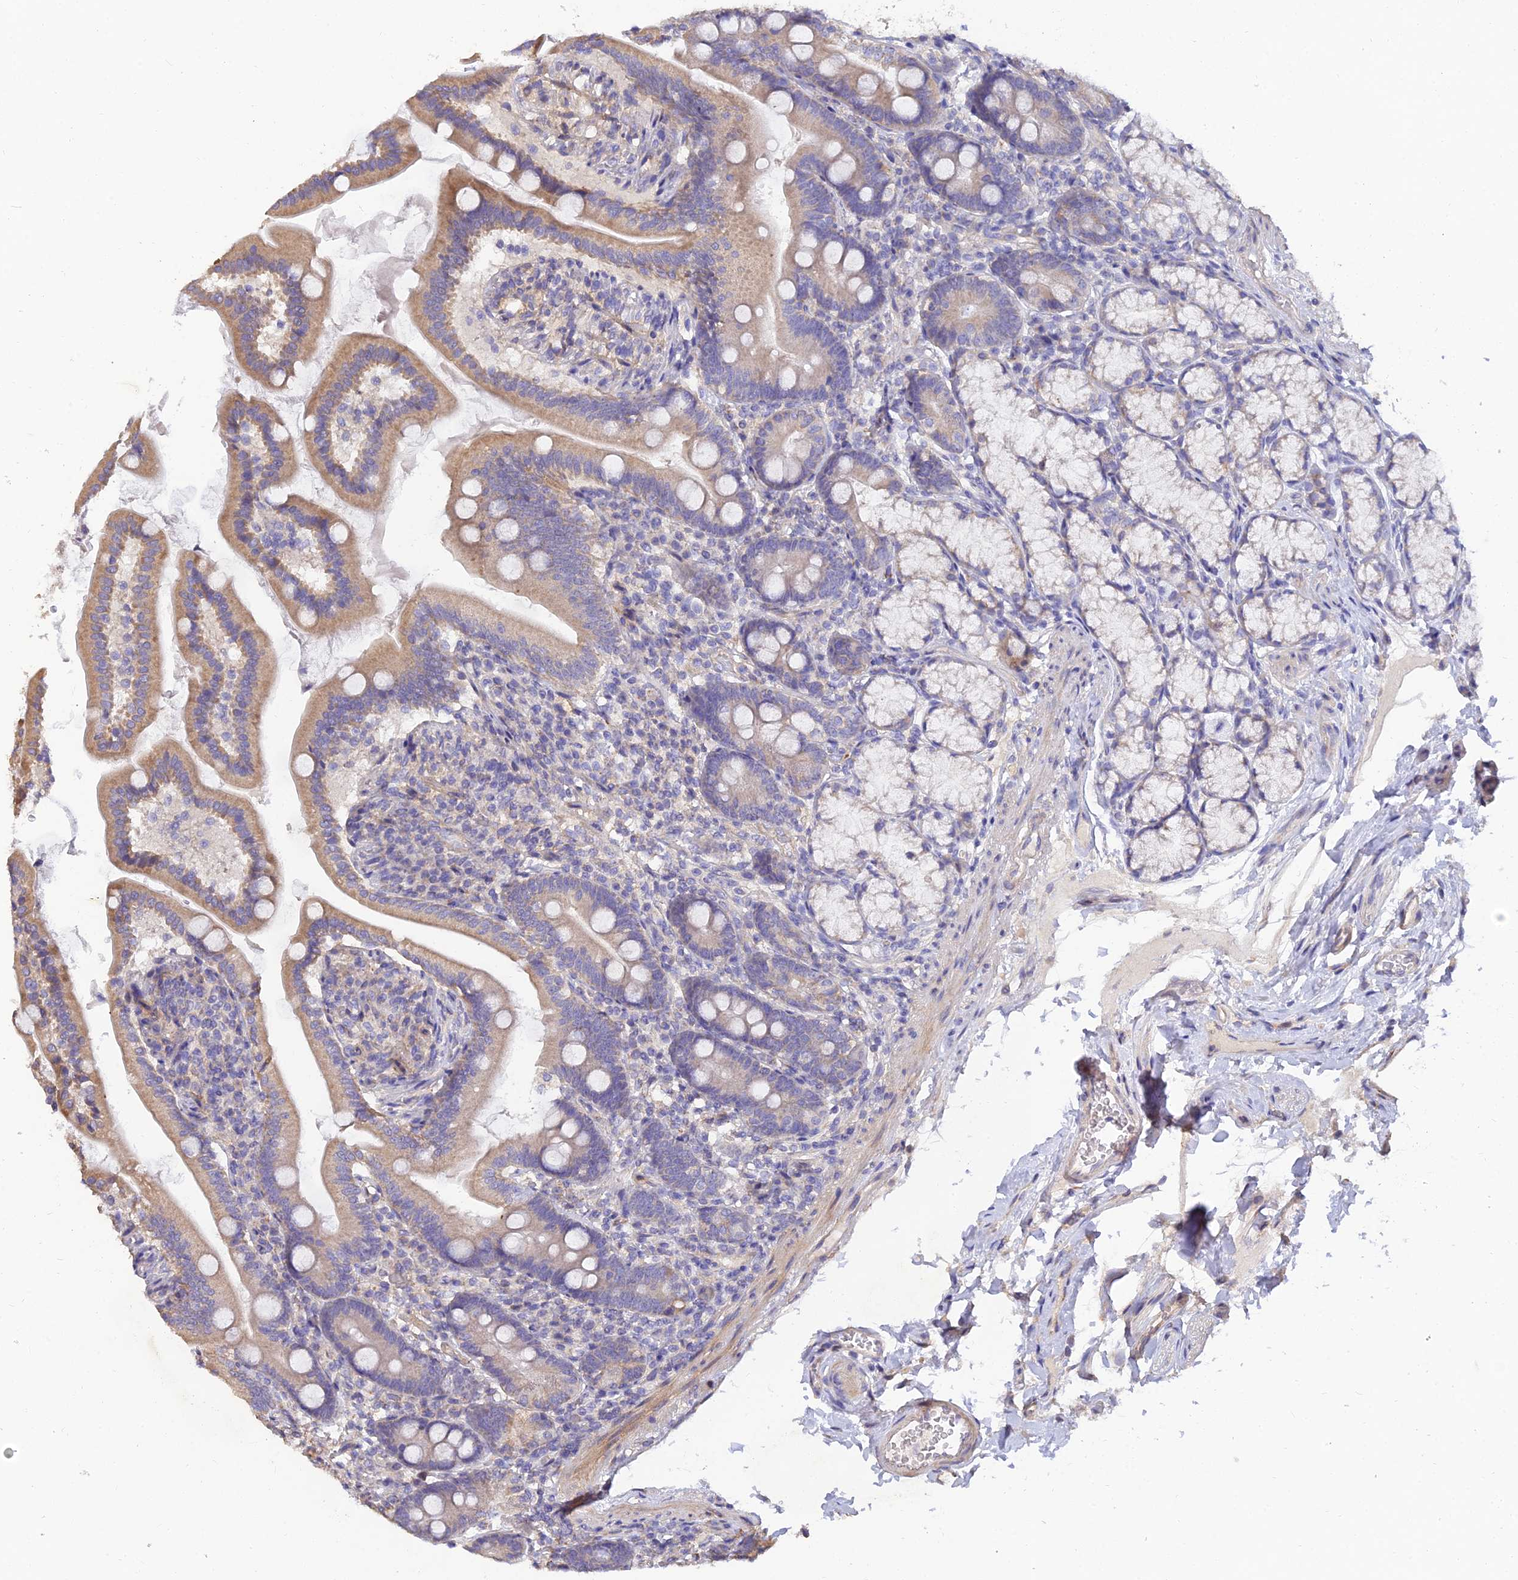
{"staining": {"intensity": "moderate", "quantity": ">75%", "location": "cytoplasmic/membranous"}, "tissue": "duodenum", "cell_type": "Glandular cells", "image_type": "normal", "snomed": [{"axis": "morphology", "description": "Normal tissue, NOS"}, {"axis": "topography", "description": "Duodenum"}], "caption": "Glandular cells demonstrate medium levels of moderate cytoplasmic/membranous positivity in approximately >75% of cells in benign human duodenum.", "gene": "ARL8A", "patient": {"sex": "female", "age": 67}}